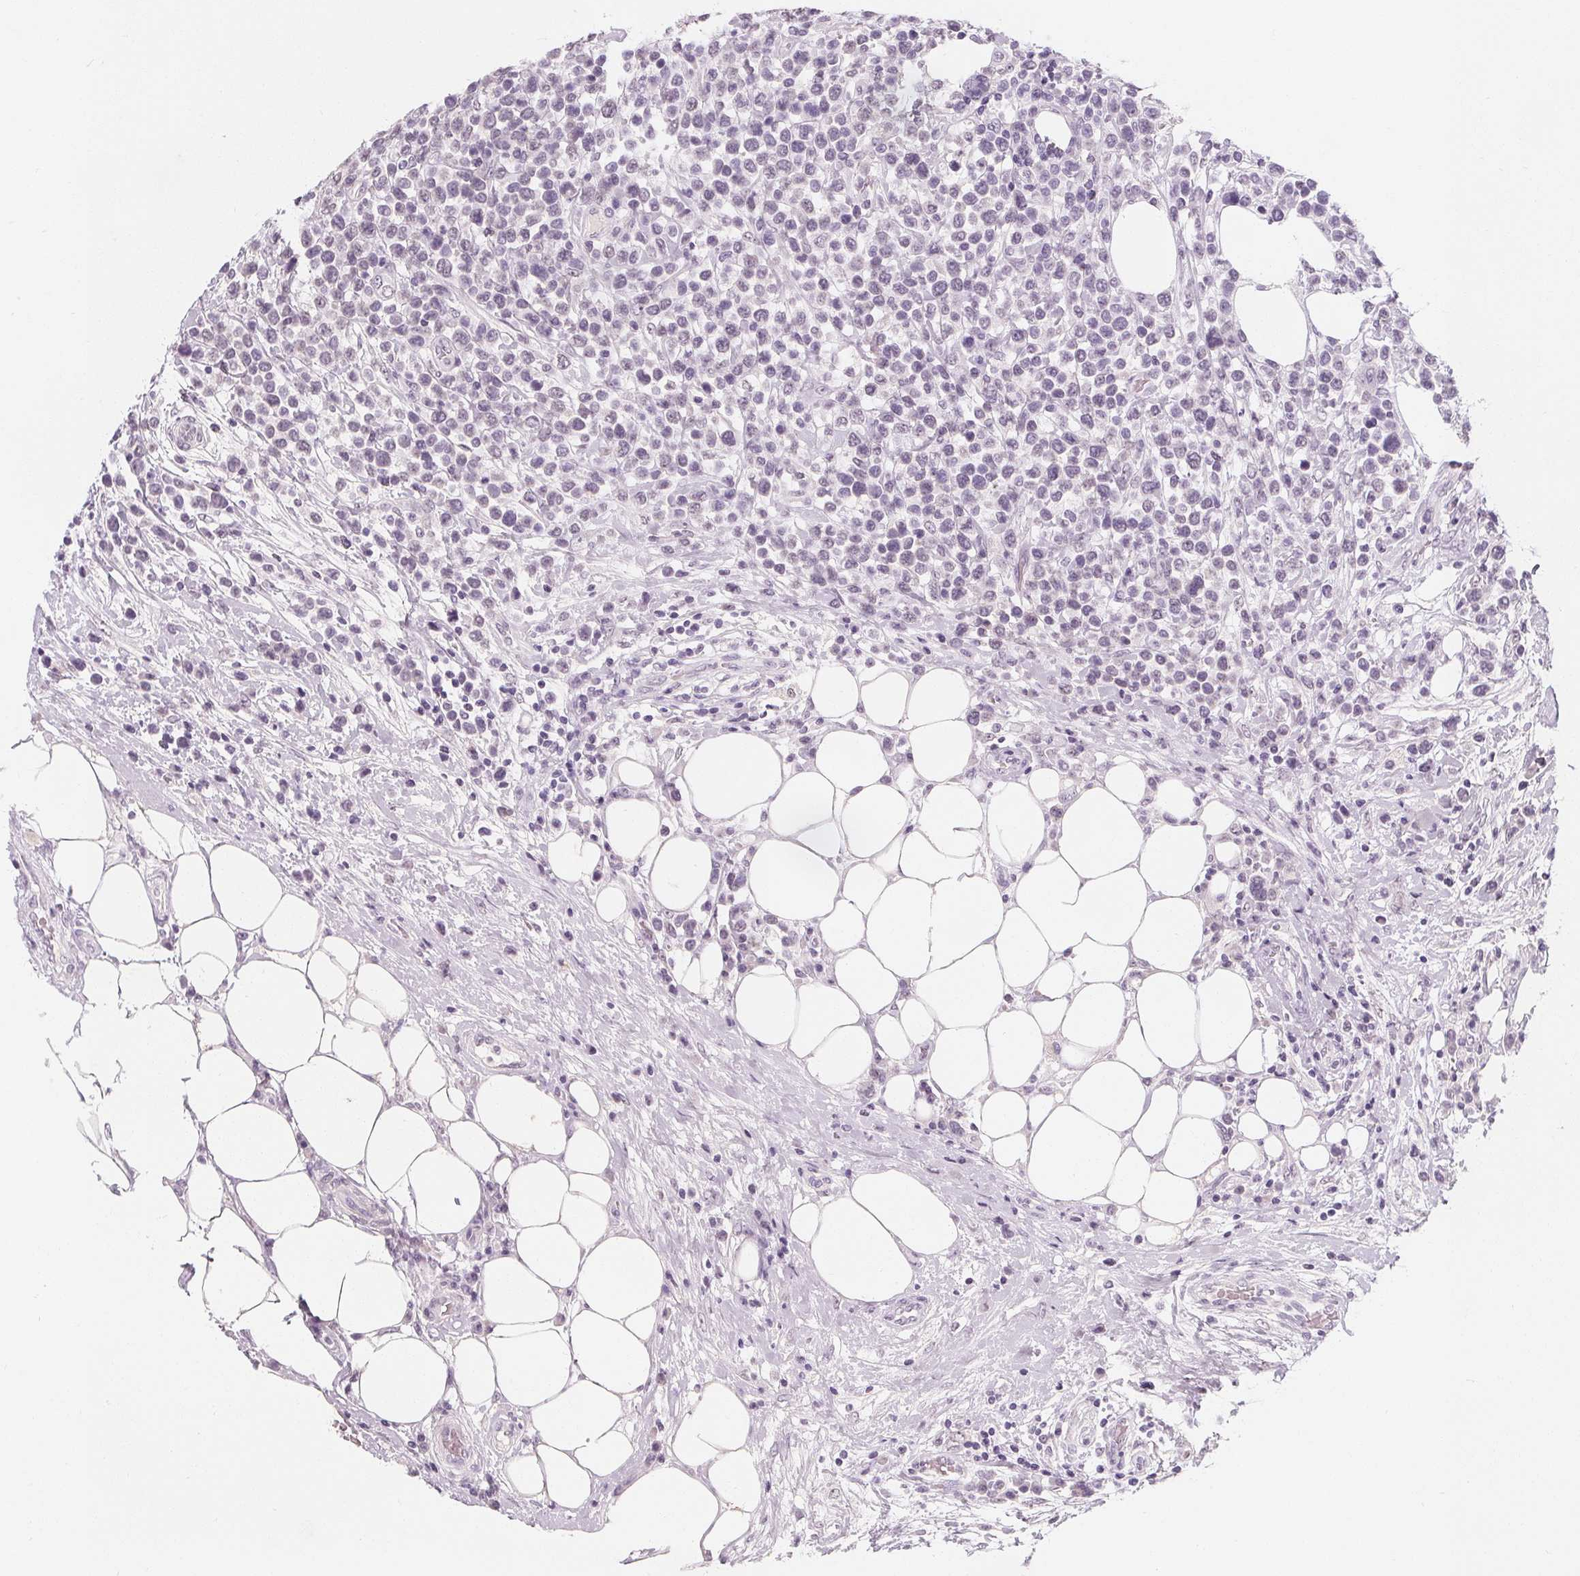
{"staining": {"intensity": "negative", "quantity": "none", "location": "none"}, "tissue": "lymphoma", "cell_type": "Tumor cells", "image_type": "cancer", "snomed": [{"axis": "morphology", "description": "Malignant lymphoma, non-Hodgkin's type, High grade"}, {"axis": "topography", "description": "Soft tissue"}], "caption": "Tumor cells are negative for protein expression in human lymphoma.", "gene": "DBX2", "patient": {"sex": "female", "age": 56}}